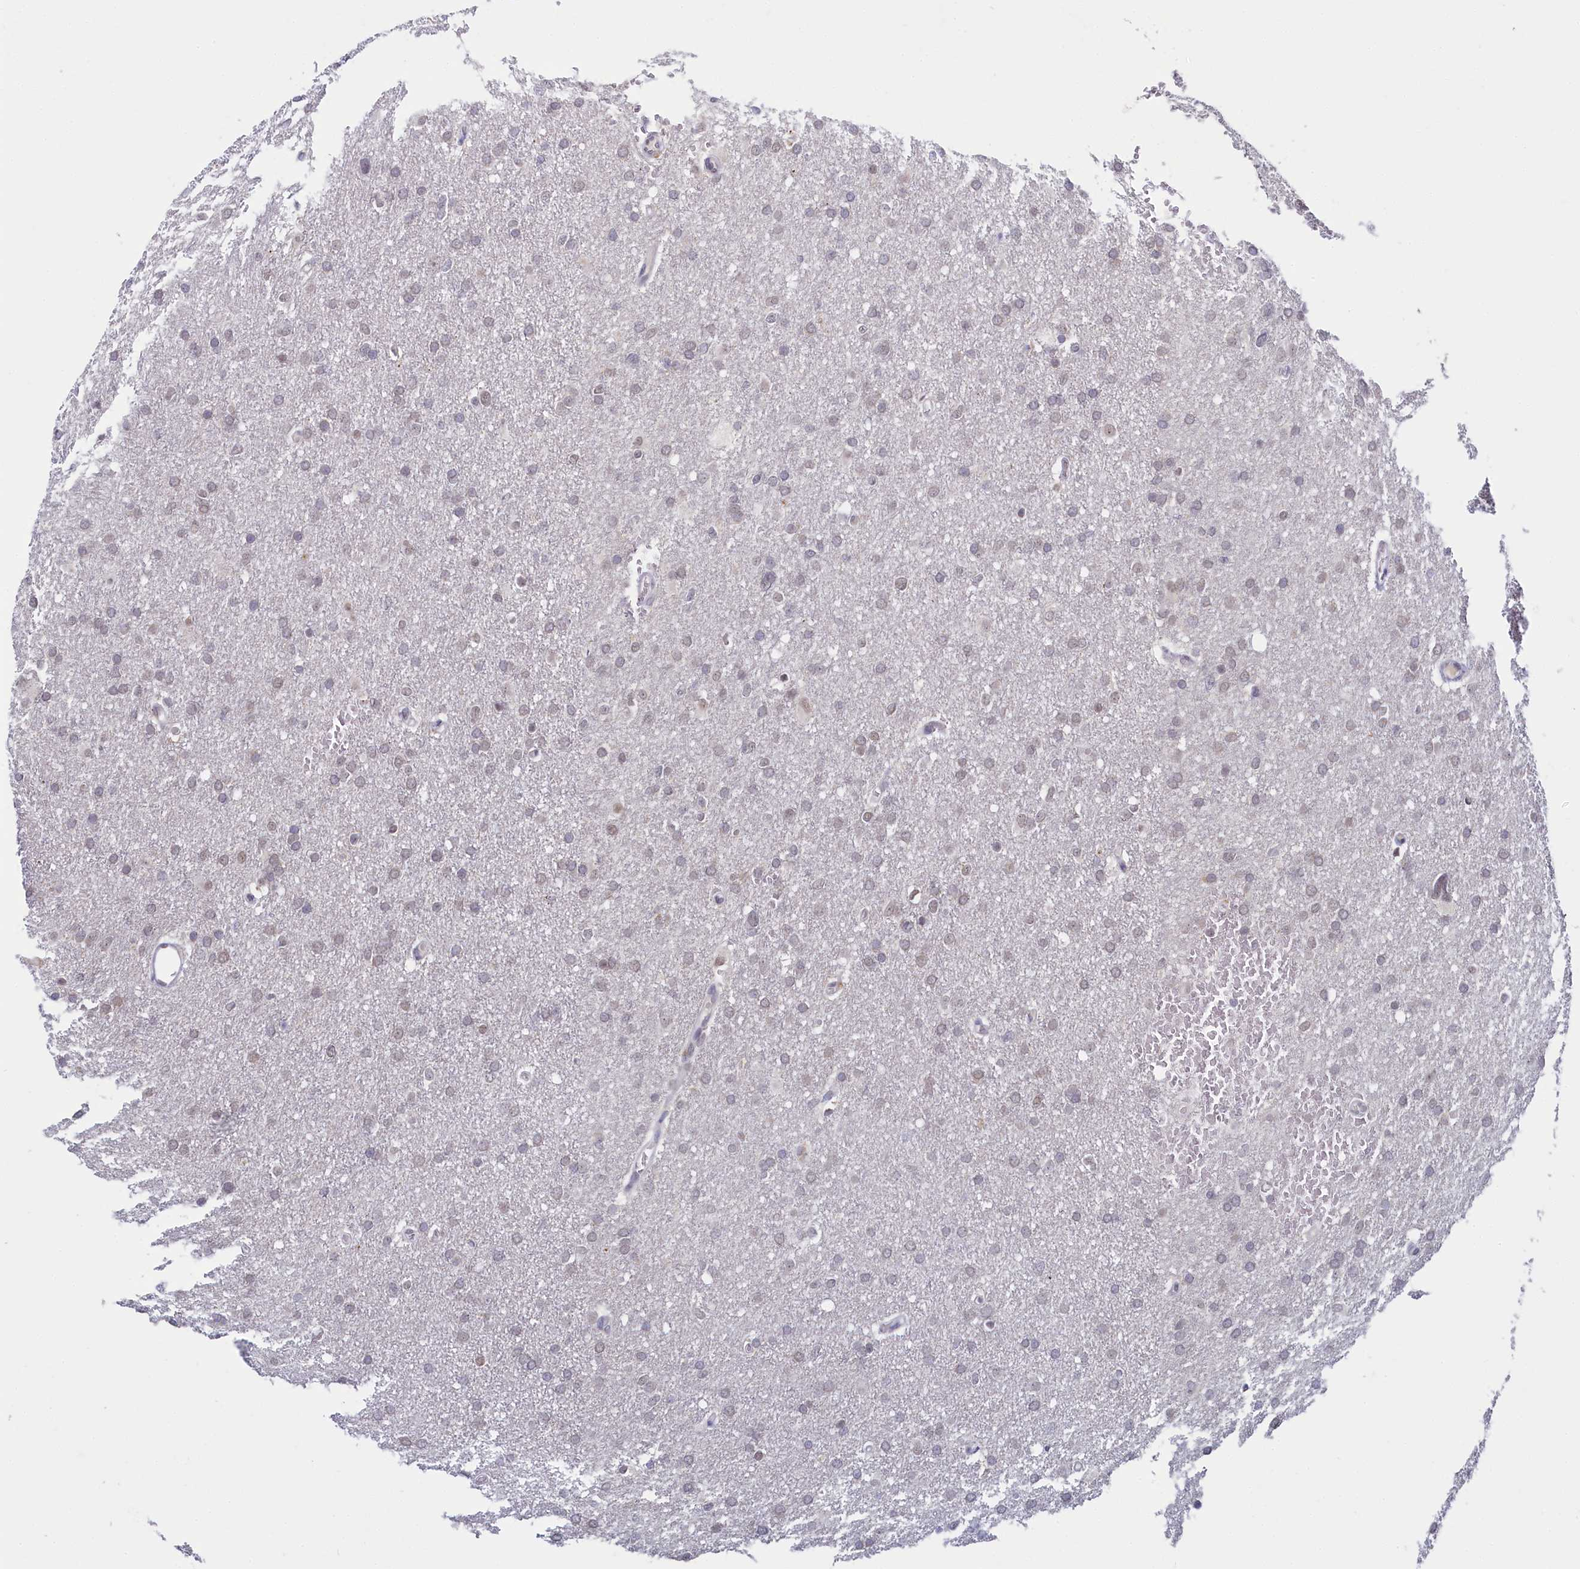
{"staining": {"intensity": "weak", "quantity": "<25%", "location": "nuclear"}, "tissue": "glioma", "cell_type": "Tumor cells", "image_type": "cancer", "snomed": [{"axis": "morphology", "description": "Glioma, malignant, High grade"}, {"axis": "topography", "description": "Cerebral cortex"}], "caption": "Malignant glioma (high-grade) stained for a protein using IHC reveals no staining tumor cells.", "gene": "PPHLN1", "patient": {"sex": "female", "age": 36}}